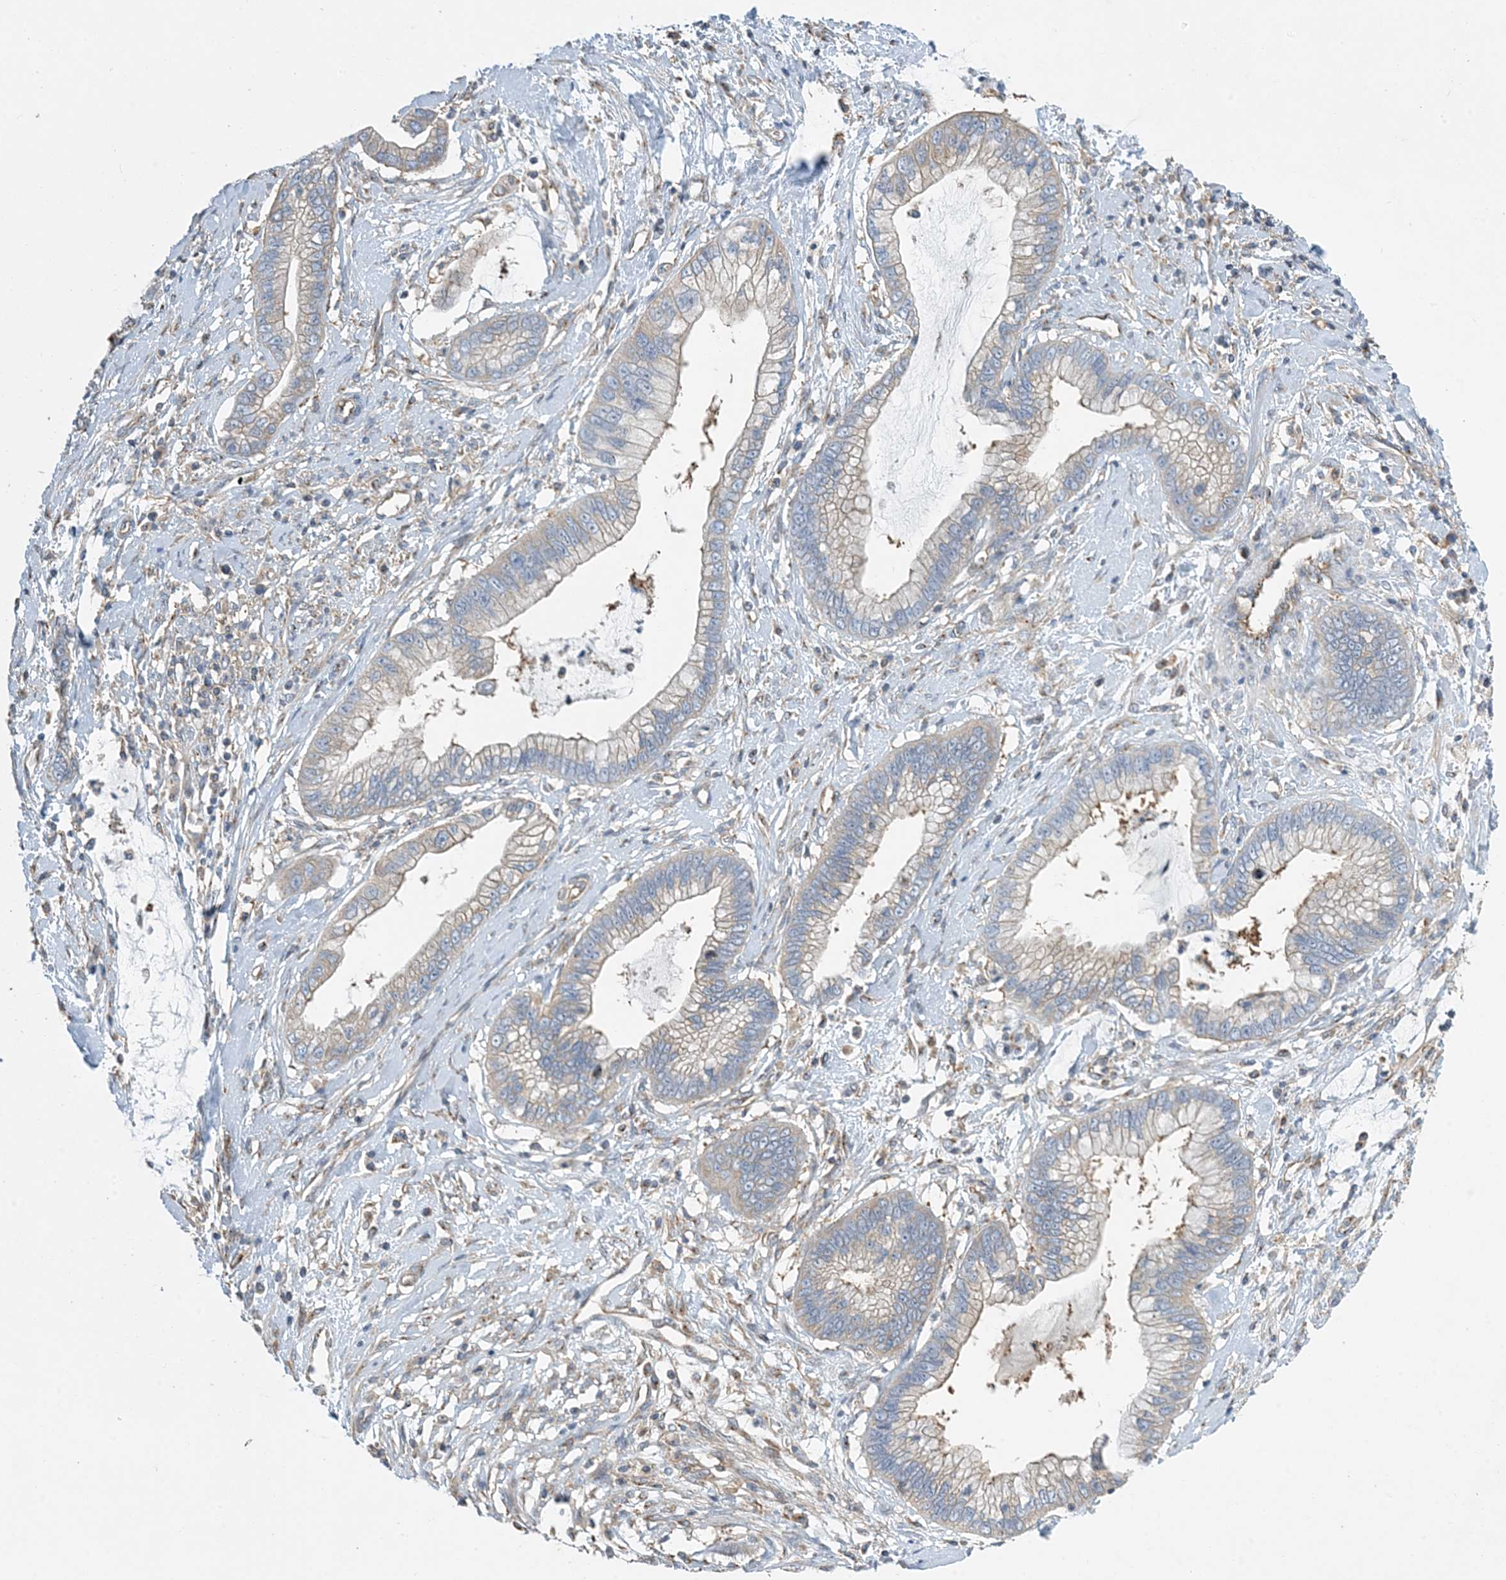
{"staining": {"intensity": "weak", "quantity": "<25%", "location": "cytoplasmic/membranous"}, "tissue": "cervical cancer", "cell_type": "Tumor cells", "image_type": "cancer", "snomed": [{"axis": "morphology", "description": "Adenocarcinoma, NOS"}, {"axis": "topography", "description": "Cervix"}], "caption": "A photomicrograph of human cervical adenocarcinoma is negative for staining in tumor cells. (Brightfield microscopy of DAB (3,3'-diaminobenzidine) immunohistochemistry at high magnification).", "gene": "SIDT1", "patient": {"sex": "female", "age": 44}}